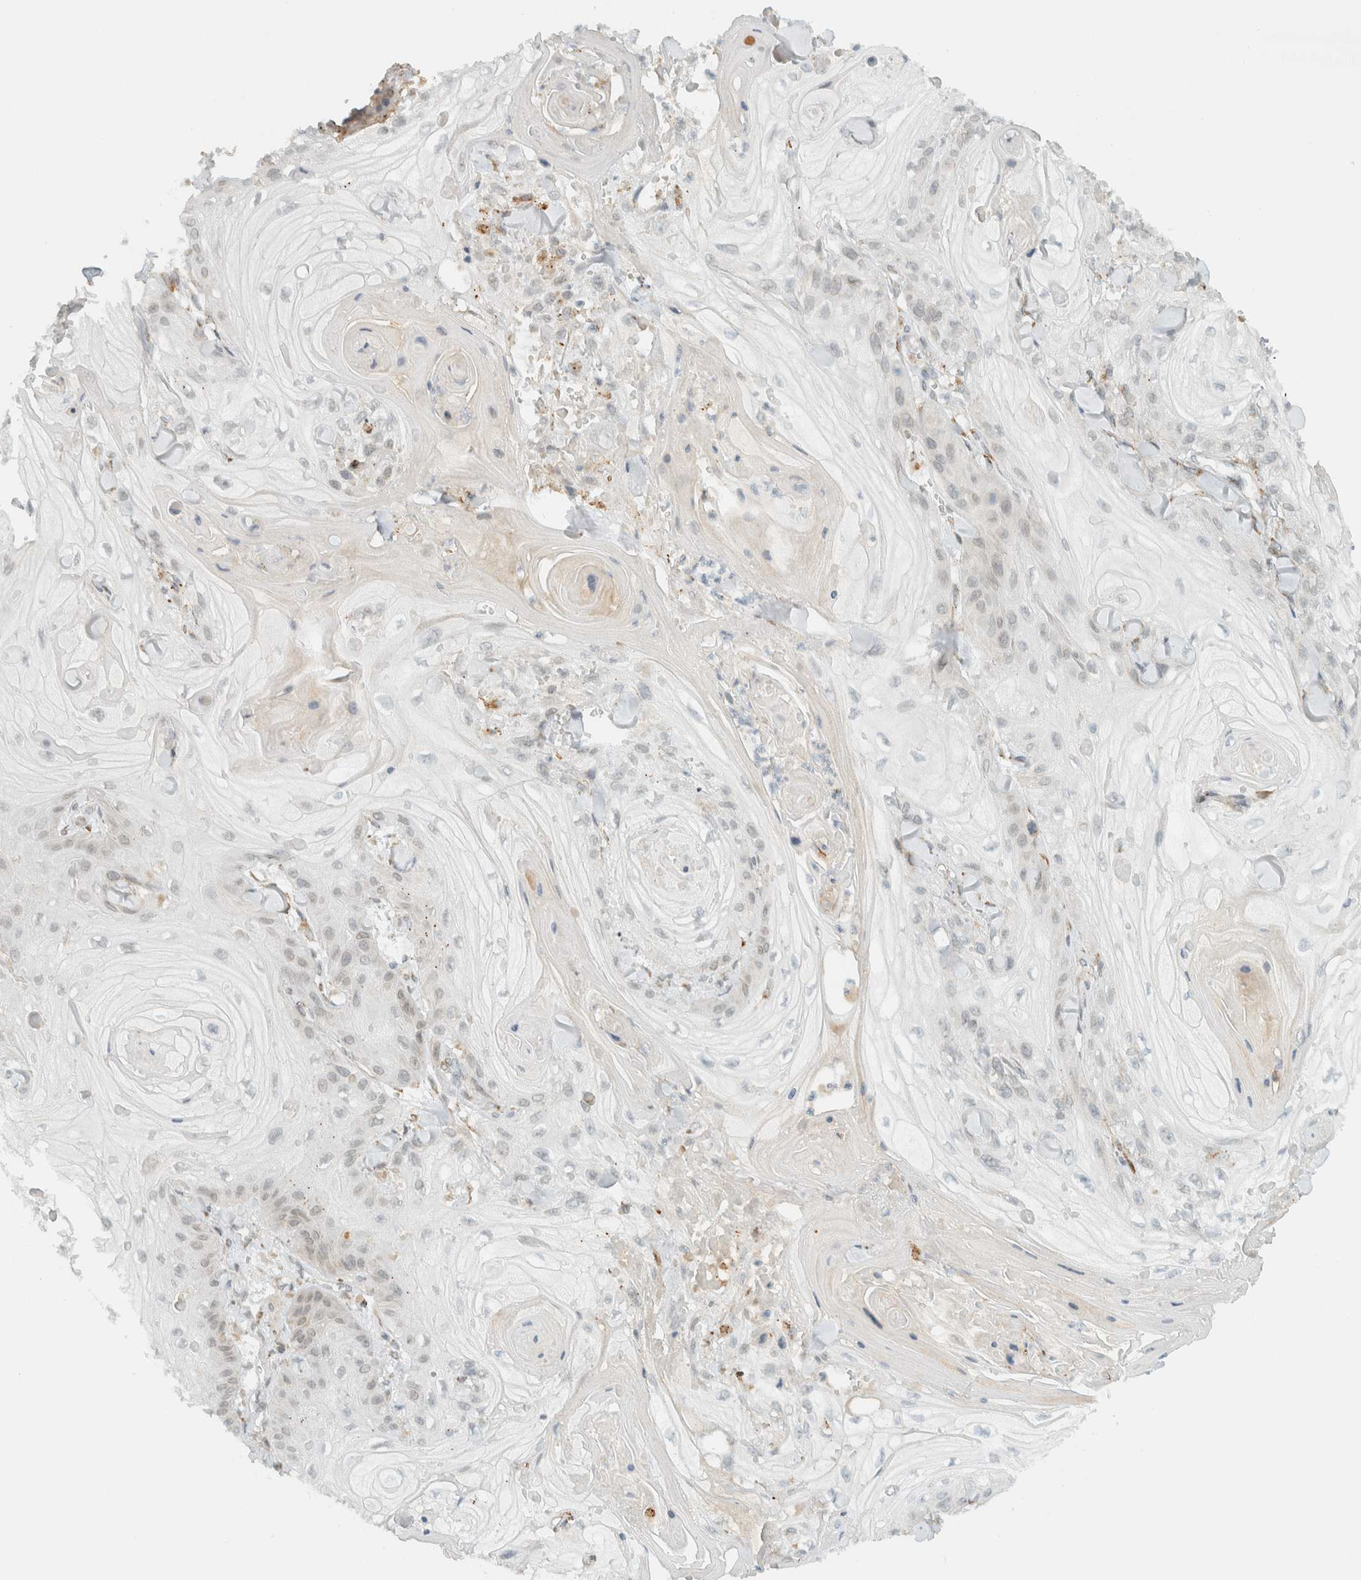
{"staining": {"intensity": "negative", "quantity": "none", "location": "none"}, "tissue": "skin cancer", "cell_type": "Tumor cells", "image_type": "cancer", "snomed": [{"axis": "morphology", "description": "Squamous cell carcinoma, NOS"}, {"axis": "topography", "description": "Skin"}], "caption": "Immunohistochemistry image of human skin squamous cell carcinoma stained for a protein (brown), which displays no positivity in tumor cells.", "gene": "ITPRID1", "patient": {"sex": "male", "age": 74}}